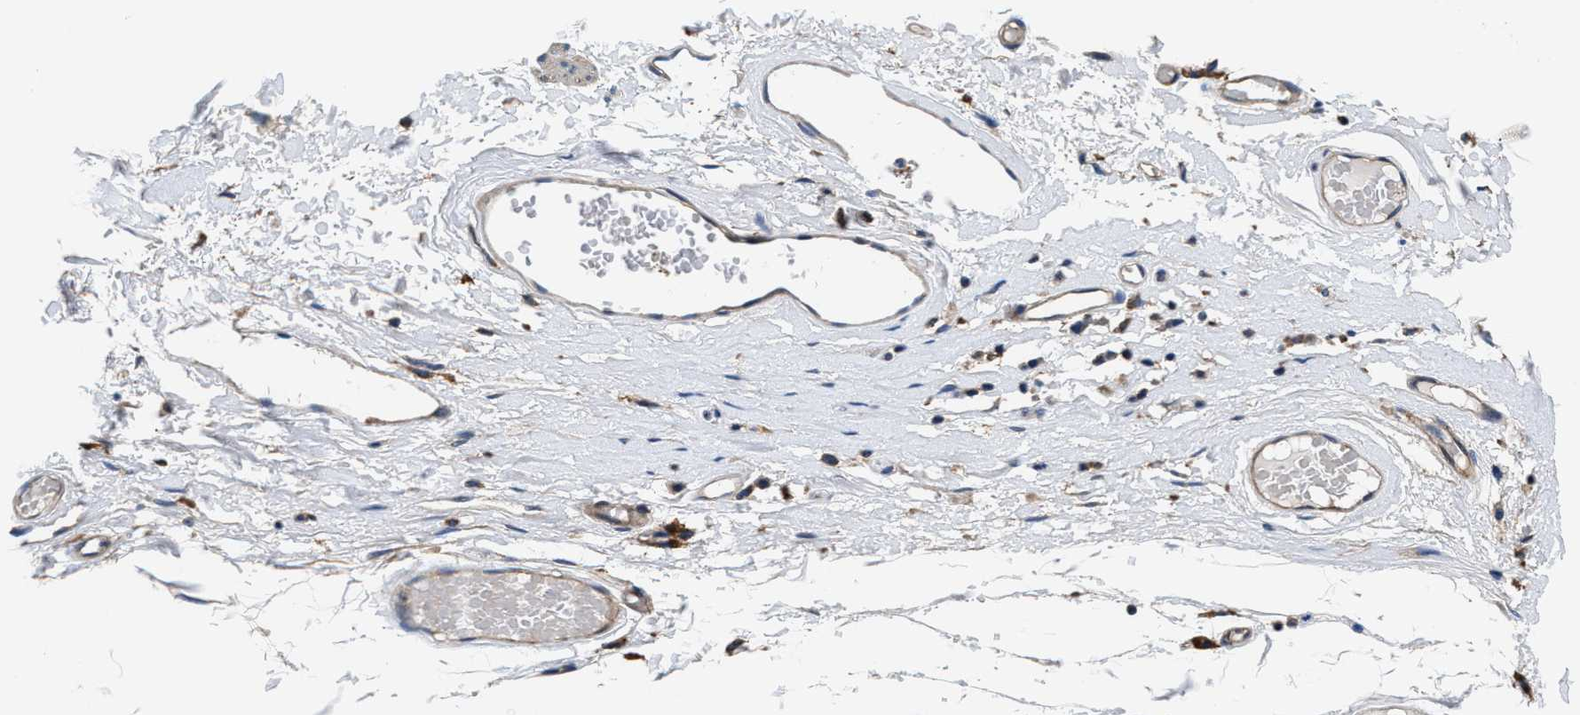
{"staining": {"intensity": "weak", "quantity": "<25%", "location": "cytoplasmic/membranous"}, "tissue": "skin", "cell_type": "Epidermal cells", "image_type": "normal", "snomed": [{"axis": "morphology", "description": "Normal tissue, NOS"}, {"axis": "topography", "description": "Vulva"}], "caption": "Immunohistochemistry (IHC) photomicrograph of benign skin: skin stained with DAB displays no significant protein staining in epidermal cells.", "gene": "PPP1R9B", "patient": {"sex": "female", "age": 73}}